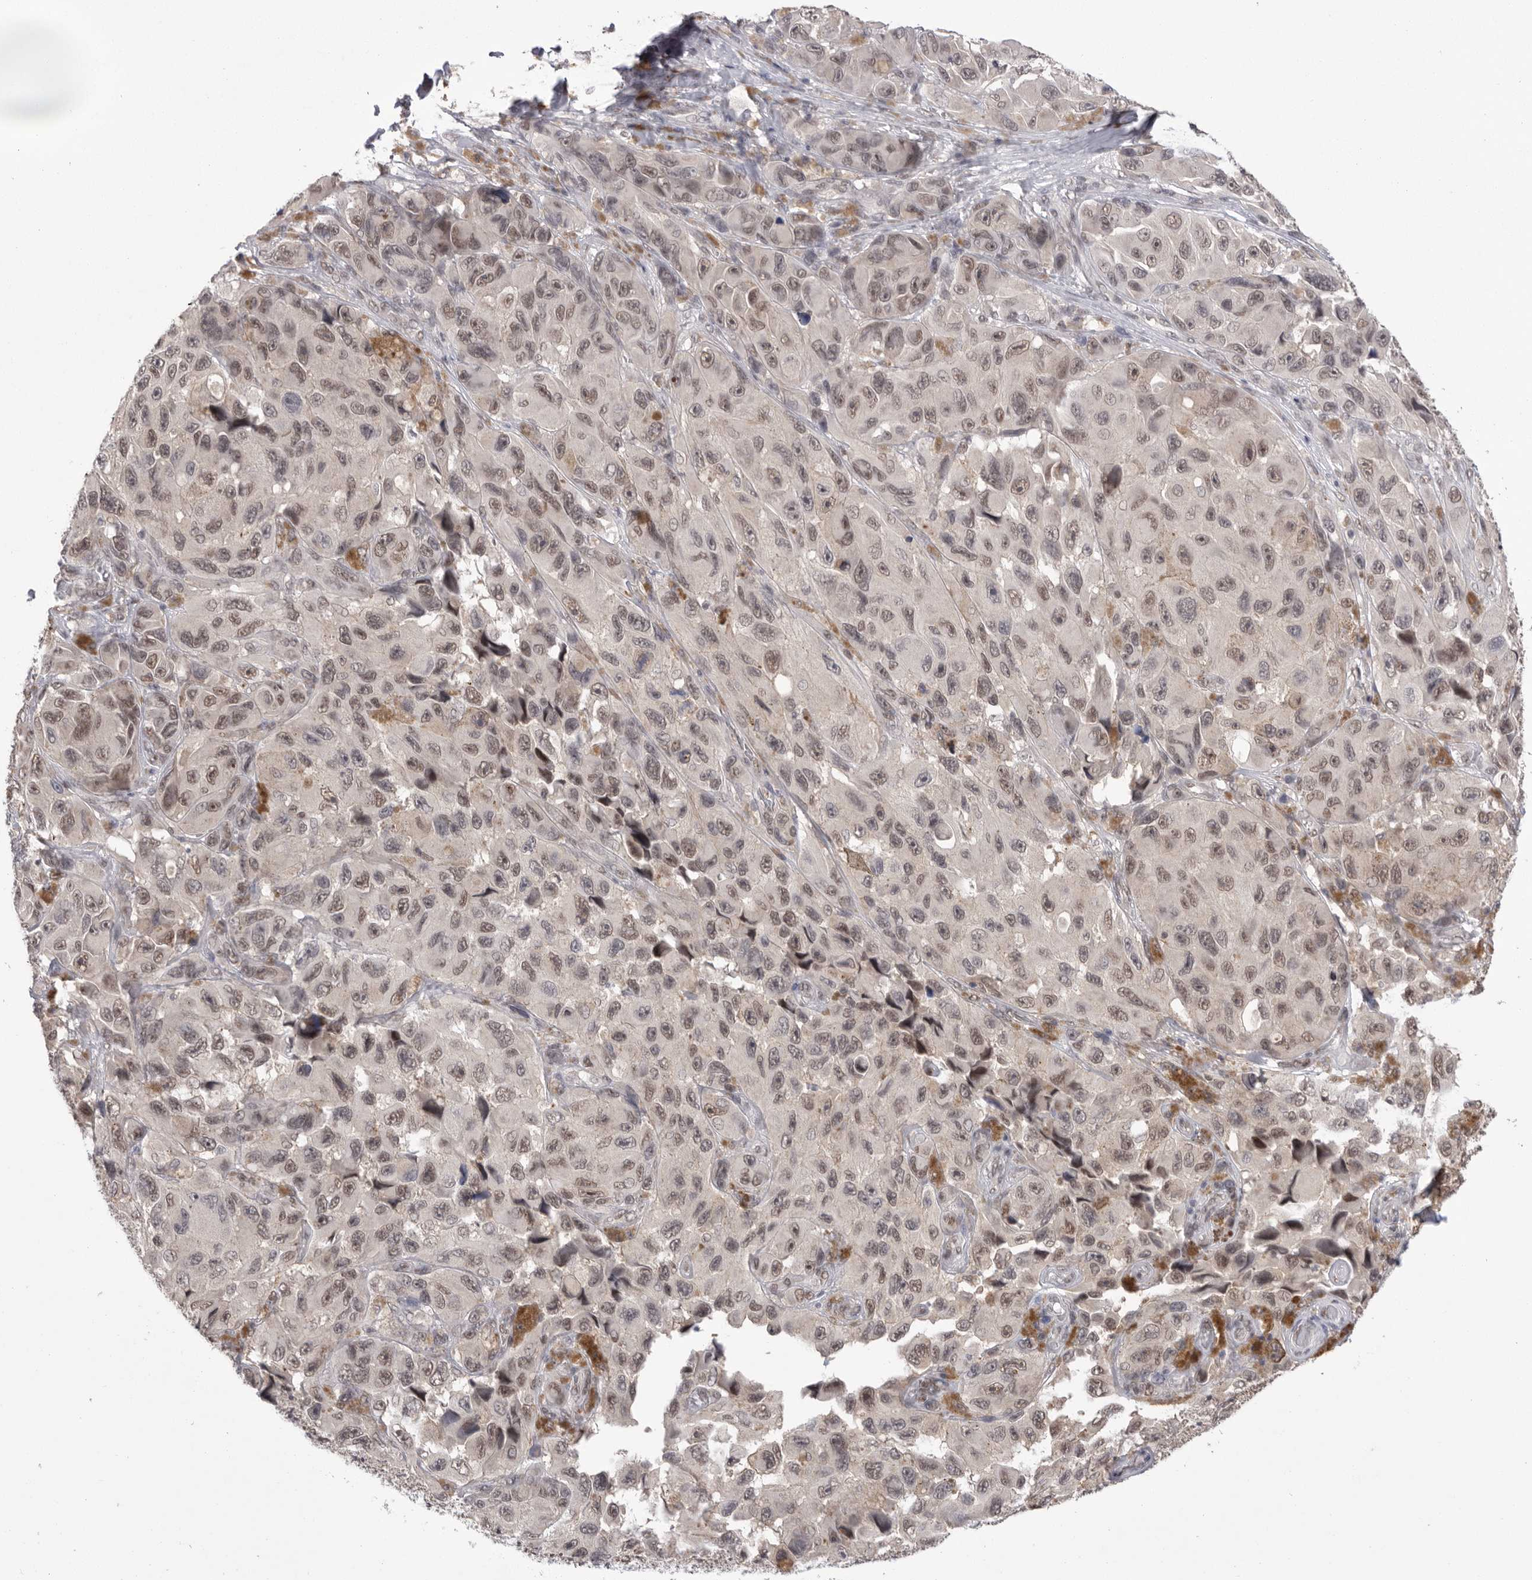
{"staining": {"intensity": "moderate", "quantity": "25%-75%", "location": "nuclear"}, "tissue": "melanoma", "cell_type": "Tumor cells", "image_type": "cancer", "snomed": [{"axis": "morphology", "description": "Malignant melanoma, NOS"}, {"axis": "topography", "description": "Skin"}], "caption": "Approximately 25%-75% of tumor cells in human melanoma reveal moderate nuclear protein positivity as visualized by brown immunohistochemical staining.", "gene": "BCLAF3", "patient": {"sex": "female", "age": 73}}